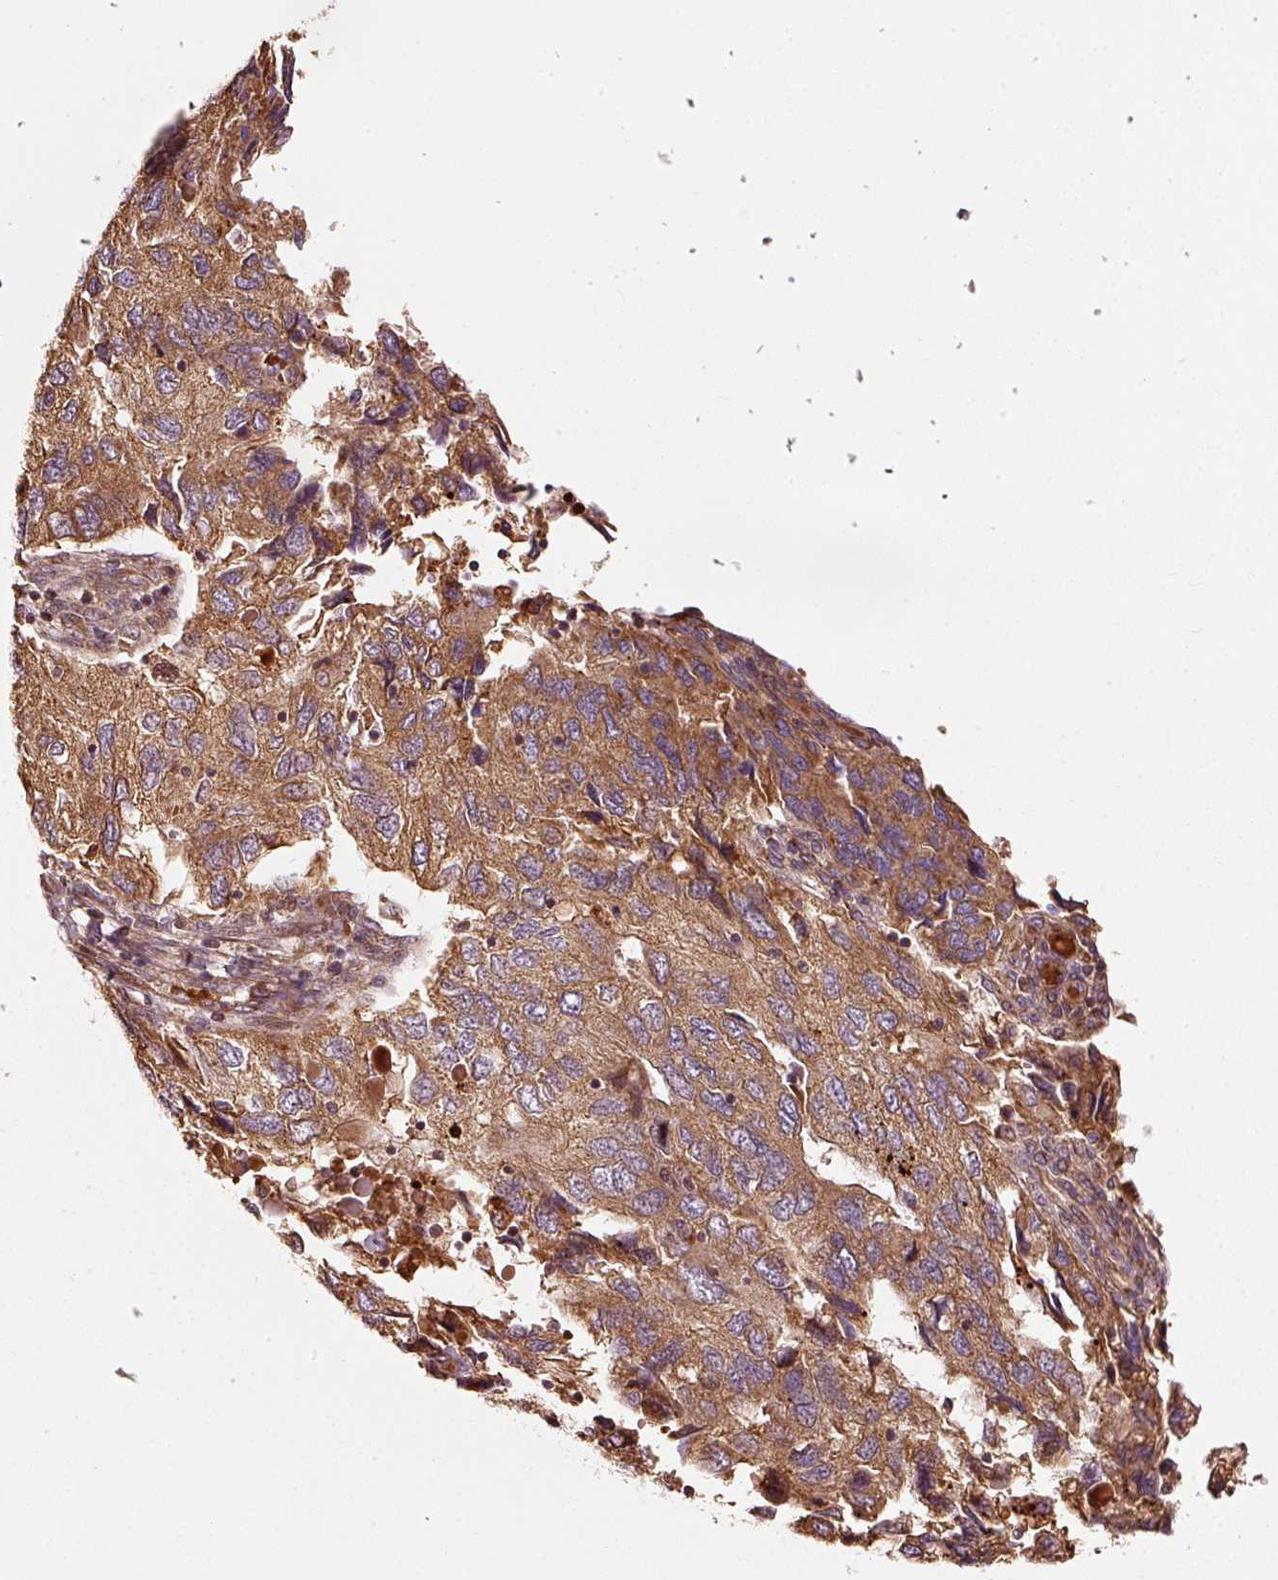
{"staining": {"intensity": "moderate", "quantity": ">75%", "location": "cytoplasmic/membranous"}, "tissue": "endometrial cancer", "cell_type": "Tumor cells", "image_type": "cancer", "snomed": [{"axis": "morphology", "description": "Carcinoma, NOS"}, {"axis": "topography", "description": "Uterus"}], "caption": "Tumor cells display moderate cytoplasmic/membranous staining in about >75% of cells in endometrial carcinoma.", "gene": "ISCU", "patient": {"sex": "female", "age": 76}}